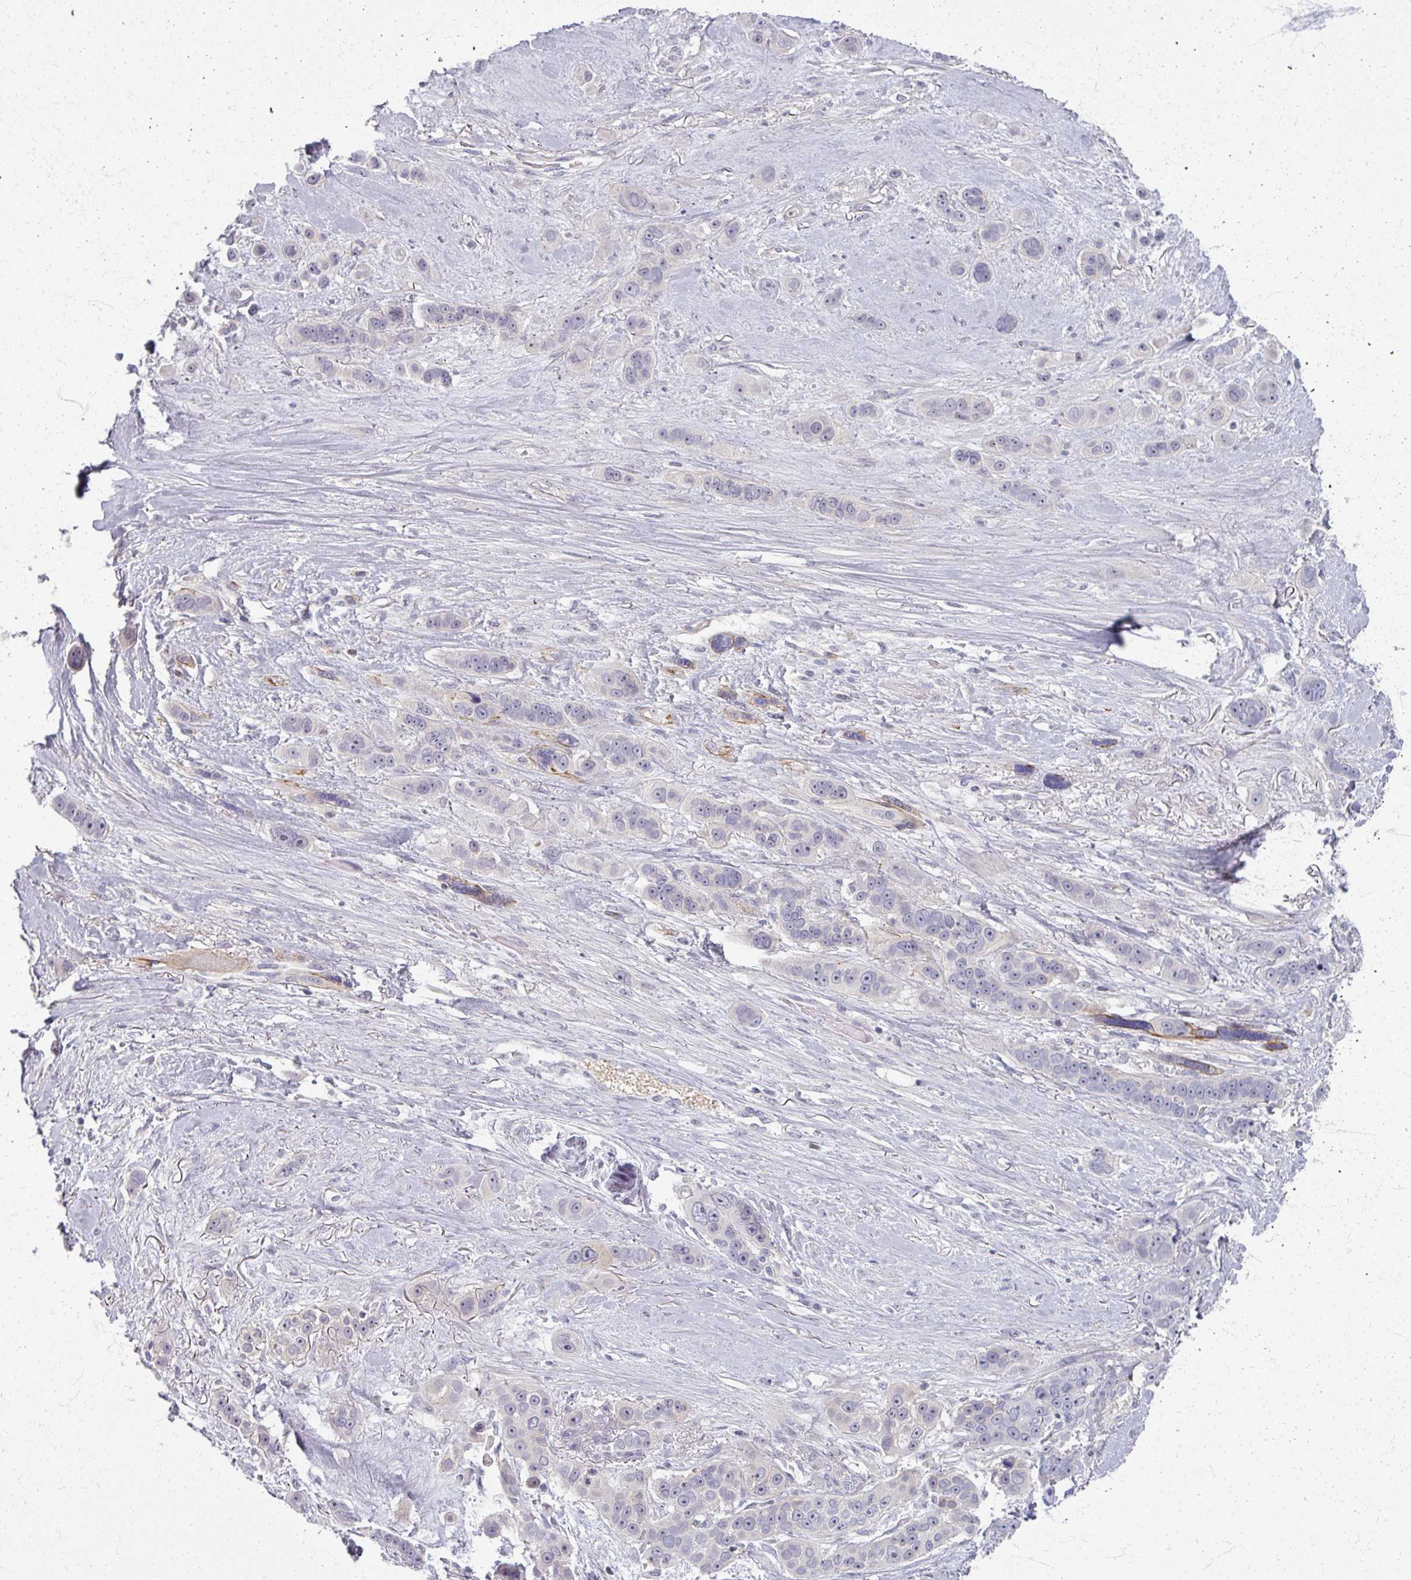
{"staining": {"intensity": "negative", "quantity": "none", "location": "none"}, "tissue": "skin cancer", "cell_type": "Tumor cells", "image_type": "cancer", "snomed": [{"axis": "morphology", "description": "Squamous cell carcinoma, NOS"}, {"axis": "topography", "description": "Skin"}], "caption": "An IHC micrograph of skin cancer is shown. There is no staining in tumor cells of skin cancer. Nuclei are stained in blue.", "gene": "TTLL7", "patient": {"sex": "male", "age": 67}}